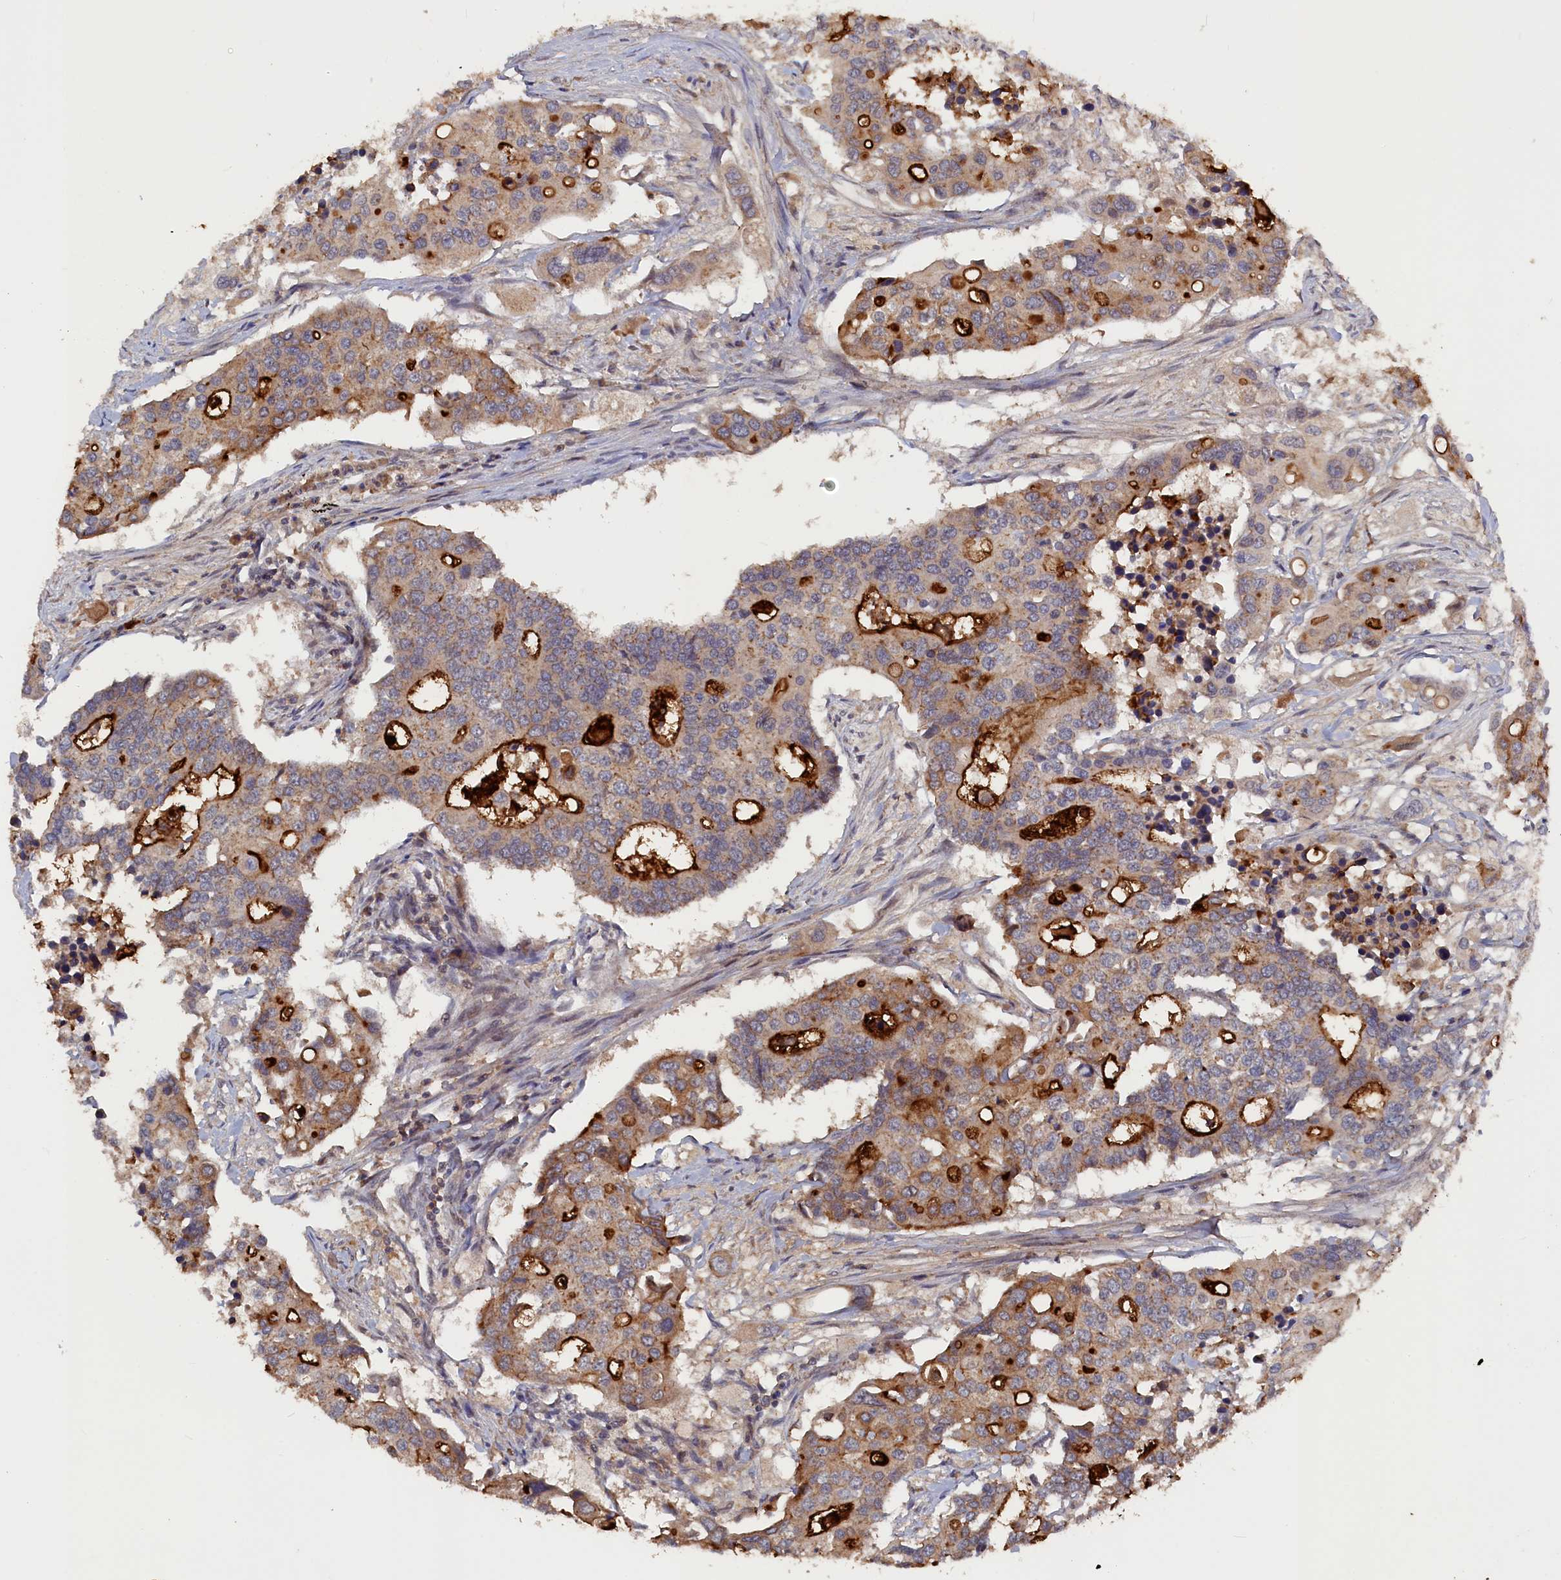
{"staining": {"intensity": "strong", "quantity": "<25%", "location": "cytoplasmic/membranous"}, "tissue": "colorectal cancer", "cell_type": "Tumor cells", "image_type": "cancer", "snomed": [{"axis": "morphology", "description": "Adenocarcinoma, NOS"}, {"axis": "topography", "description": "Colon"}], "caption": "Immunohistochemistry (IHC) (DAB (3,3'-diaminobenzidine)) staining of colorectal adenocarcinoma demonstrates strong cytoplasmic/membranous protein positivity in approximately <25% of tumor cells.", "gene": "TMC5", "patient": {"sex": "male", "age": 77}}